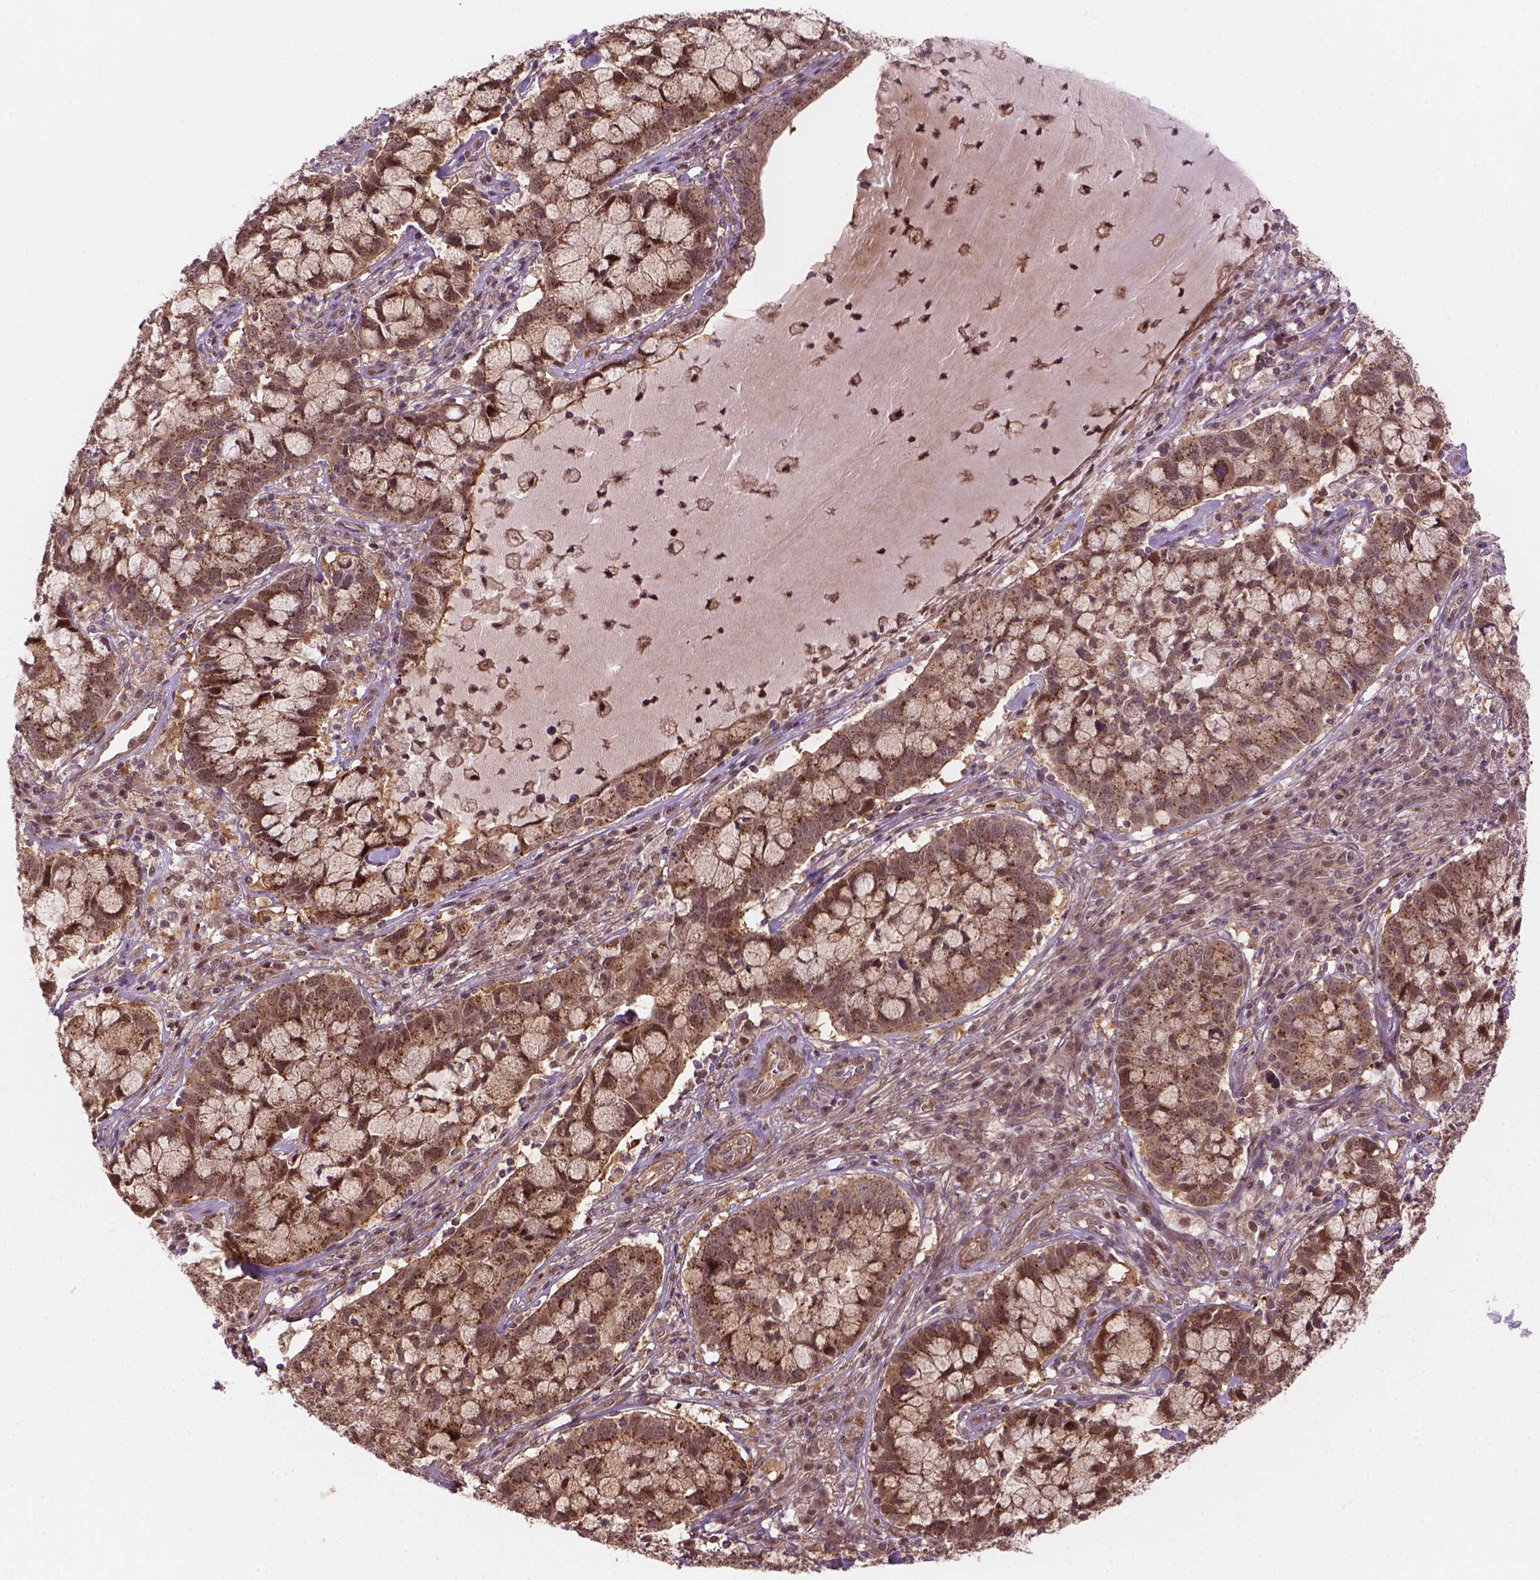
{"staining": {"intensity": "moderate", "quantity": "25%-75%", "location": "cytoplasmic/membranous,nuclear"}, "tissue": "cervical cancer", "cell_type": "Tumor cells", "image_type": "cancer", "snomed": [{"axis": "morphology", "description": "Adenocarcinoma, NOS"}, {"axis": "topography", "description": "Cervix"}], "caption": "DAB (3,3'-diaminobenzidine) immunohistochemical staining of cervical cancer (adenocarcinoma) reveals moderate cytoplasmic/membranous and nuclear protein expression in approximately 25%-75% of tumor cells.", "gene": "PSMD11", "patient": {"sex": "female", "age": 40}}